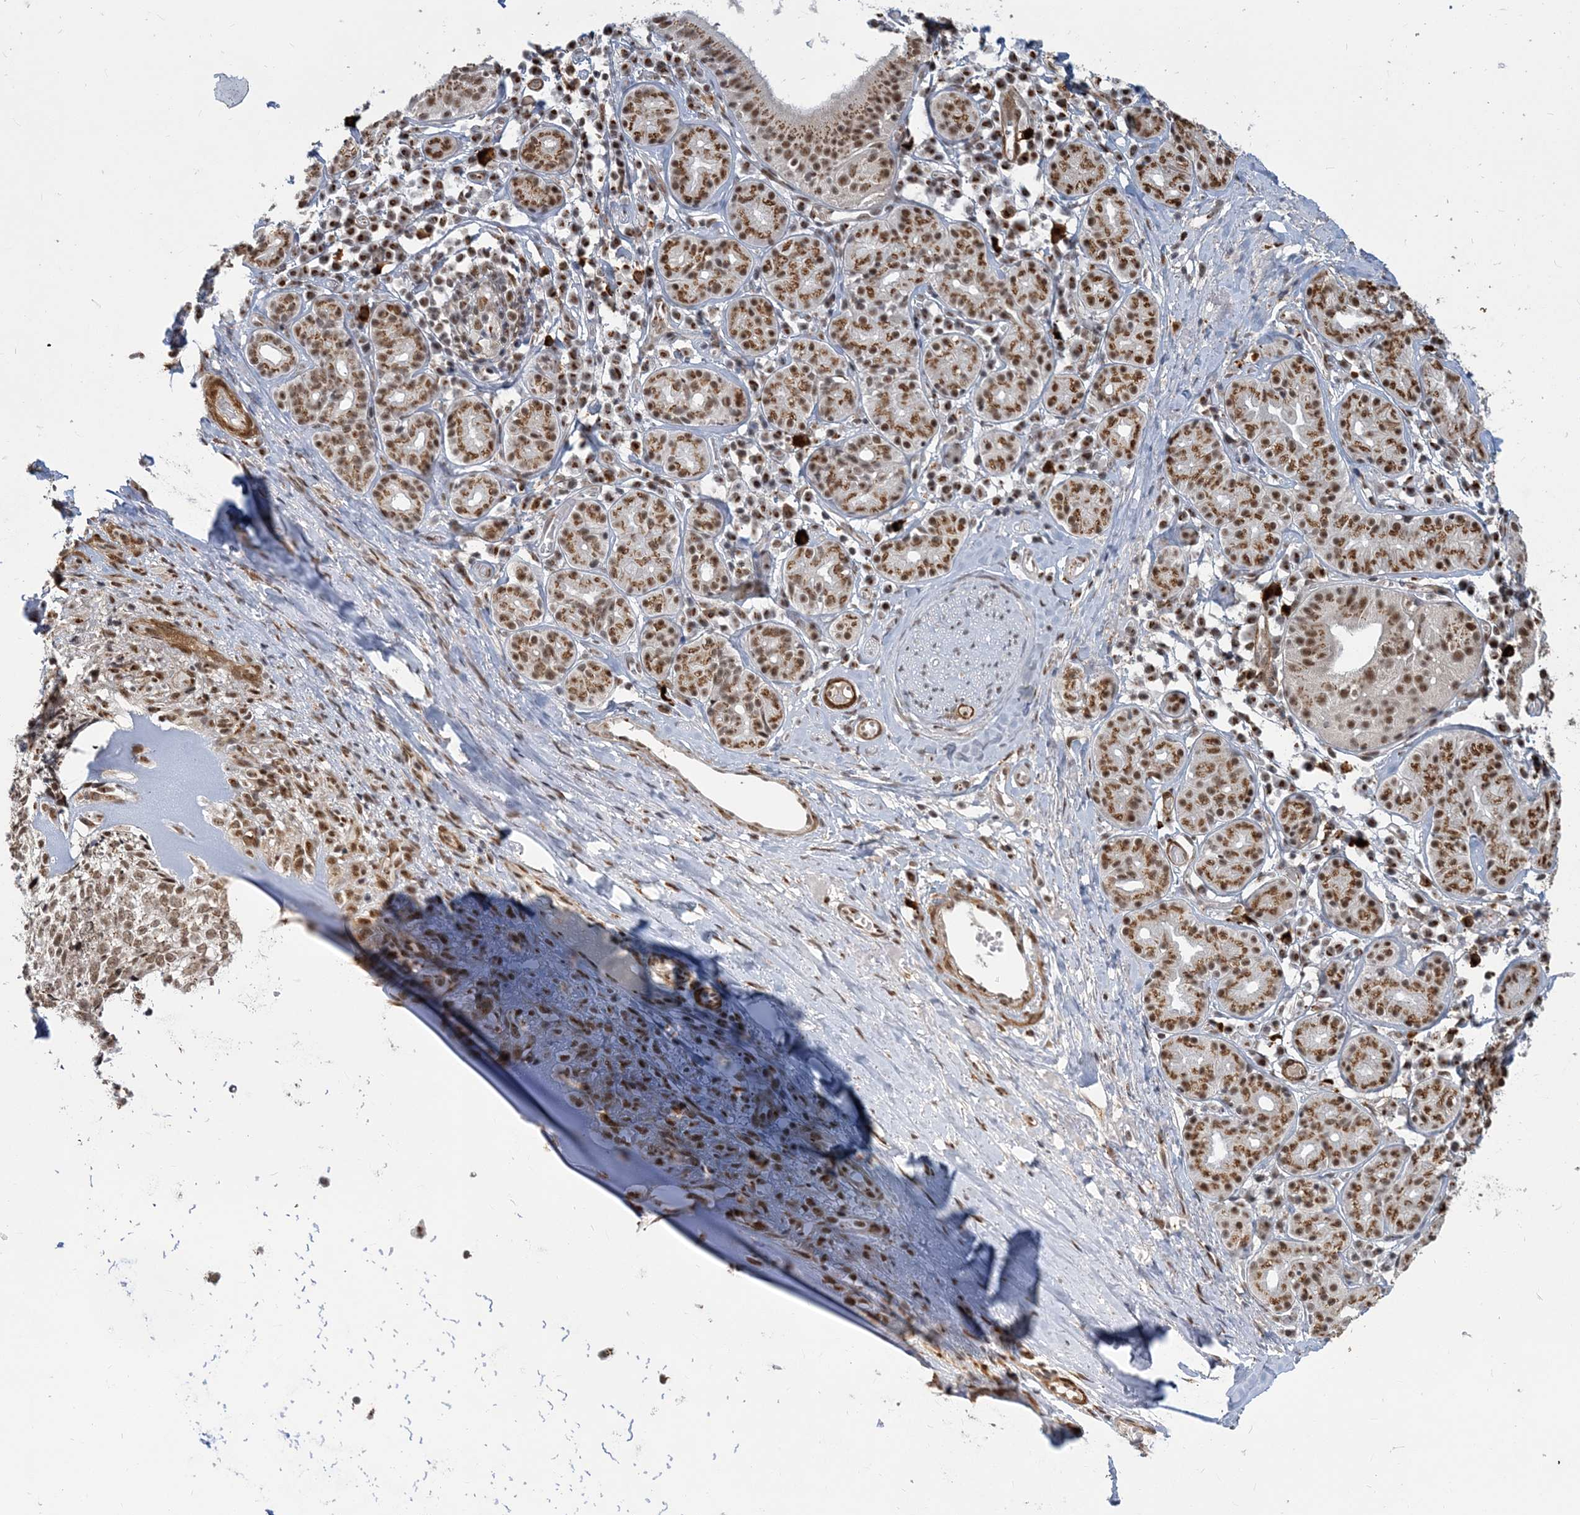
{"staining": {"intensity": "negative", "quantity": "none", "location": "none"}, "tissue": "adipose tissue", "cell_type": "Adipocytes", "image_type": "normal", "snomed": [{"axis": "morphology", "description": "Normal tissue, NOS"}, {"axis": "morphology", "description": "Basal cell carcinoma"}, {"axis": "topography", "description": "Cartilage tissue"}, {"axis": "topography", "description": "Nasopharynx"}, {"axis": "topography", "description": "Oral tissue"}], "caption": "This is an IHC image of unremarkable human adipose tissue. There is no staining in adipocytes.", "gene": "PLRG1", "patient": {"sex": "female", "age": 77}}